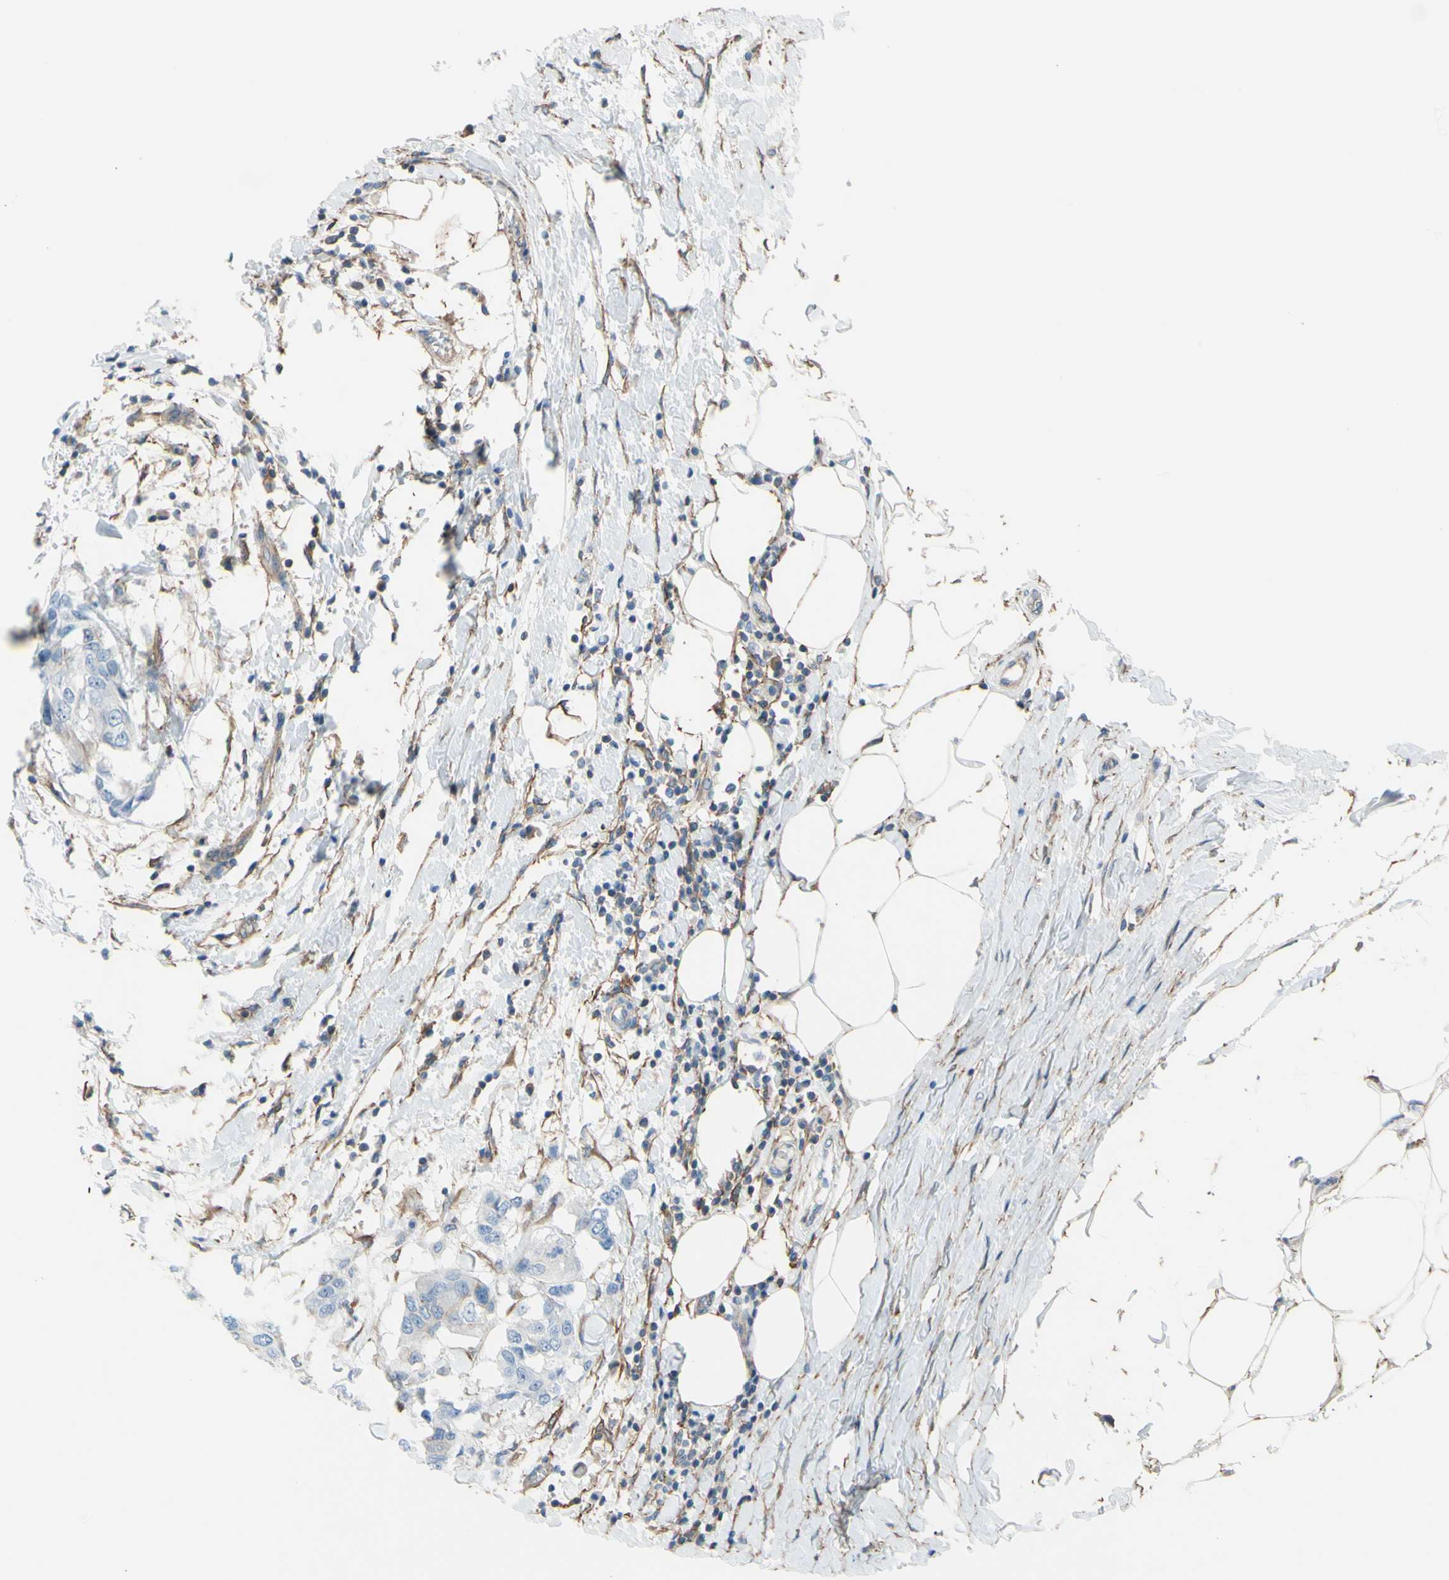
{"staining": {"intensity": "negative", "quantity": "none", "location": "none"}, "tissue": "breast cancer", "cell_type": "Tumor cells", "image_type": "cancer", "snomed": [{"axis": "morphology", "description": "Duct carcinoma"}, {"axis": "topography", "description": "Breast"}], "caption": "The micrograph reveals no staining of tumor cells in breast cancer.", "gene": "ADD1", "patient": {"sex": "female", "age": 27}}